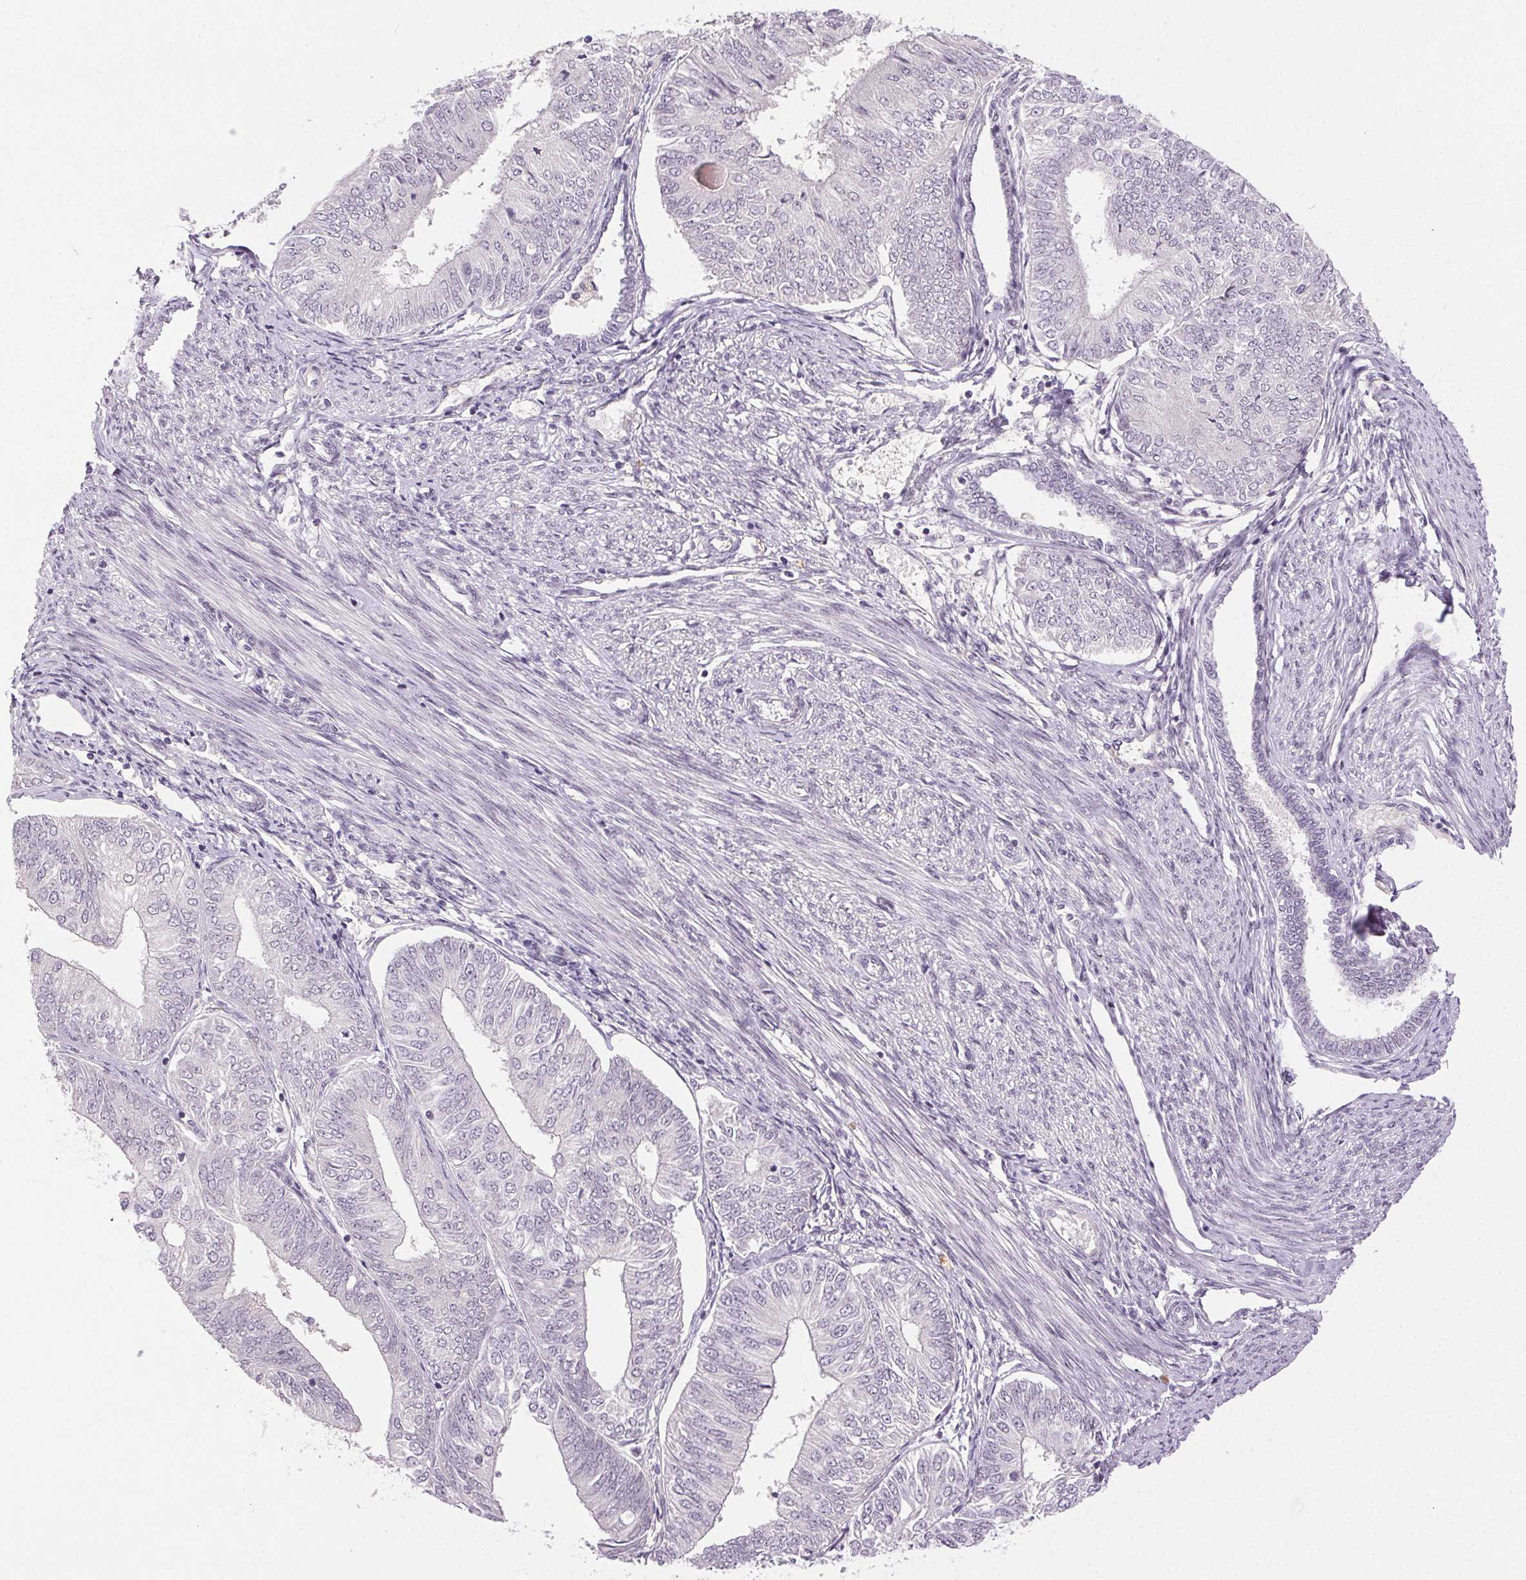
{"staining": {"intensity": "negative", "quantity": "none", "location": "none"}, "tissue": "endometrial cancer", "cell_type": "Tumor cells", "image_type": "cancer", "snomed": [{"axis": "morphology", "description": "Adenocarcinoma, NOS"}, {"axis": "topography", "description": "Endometrium"}], "caption": "A photomicrograph of human endometrial cancer is negative for staining in tumor cells.", "gene": "FAM168A", "patient": {"sex": "female", "age": 58}}